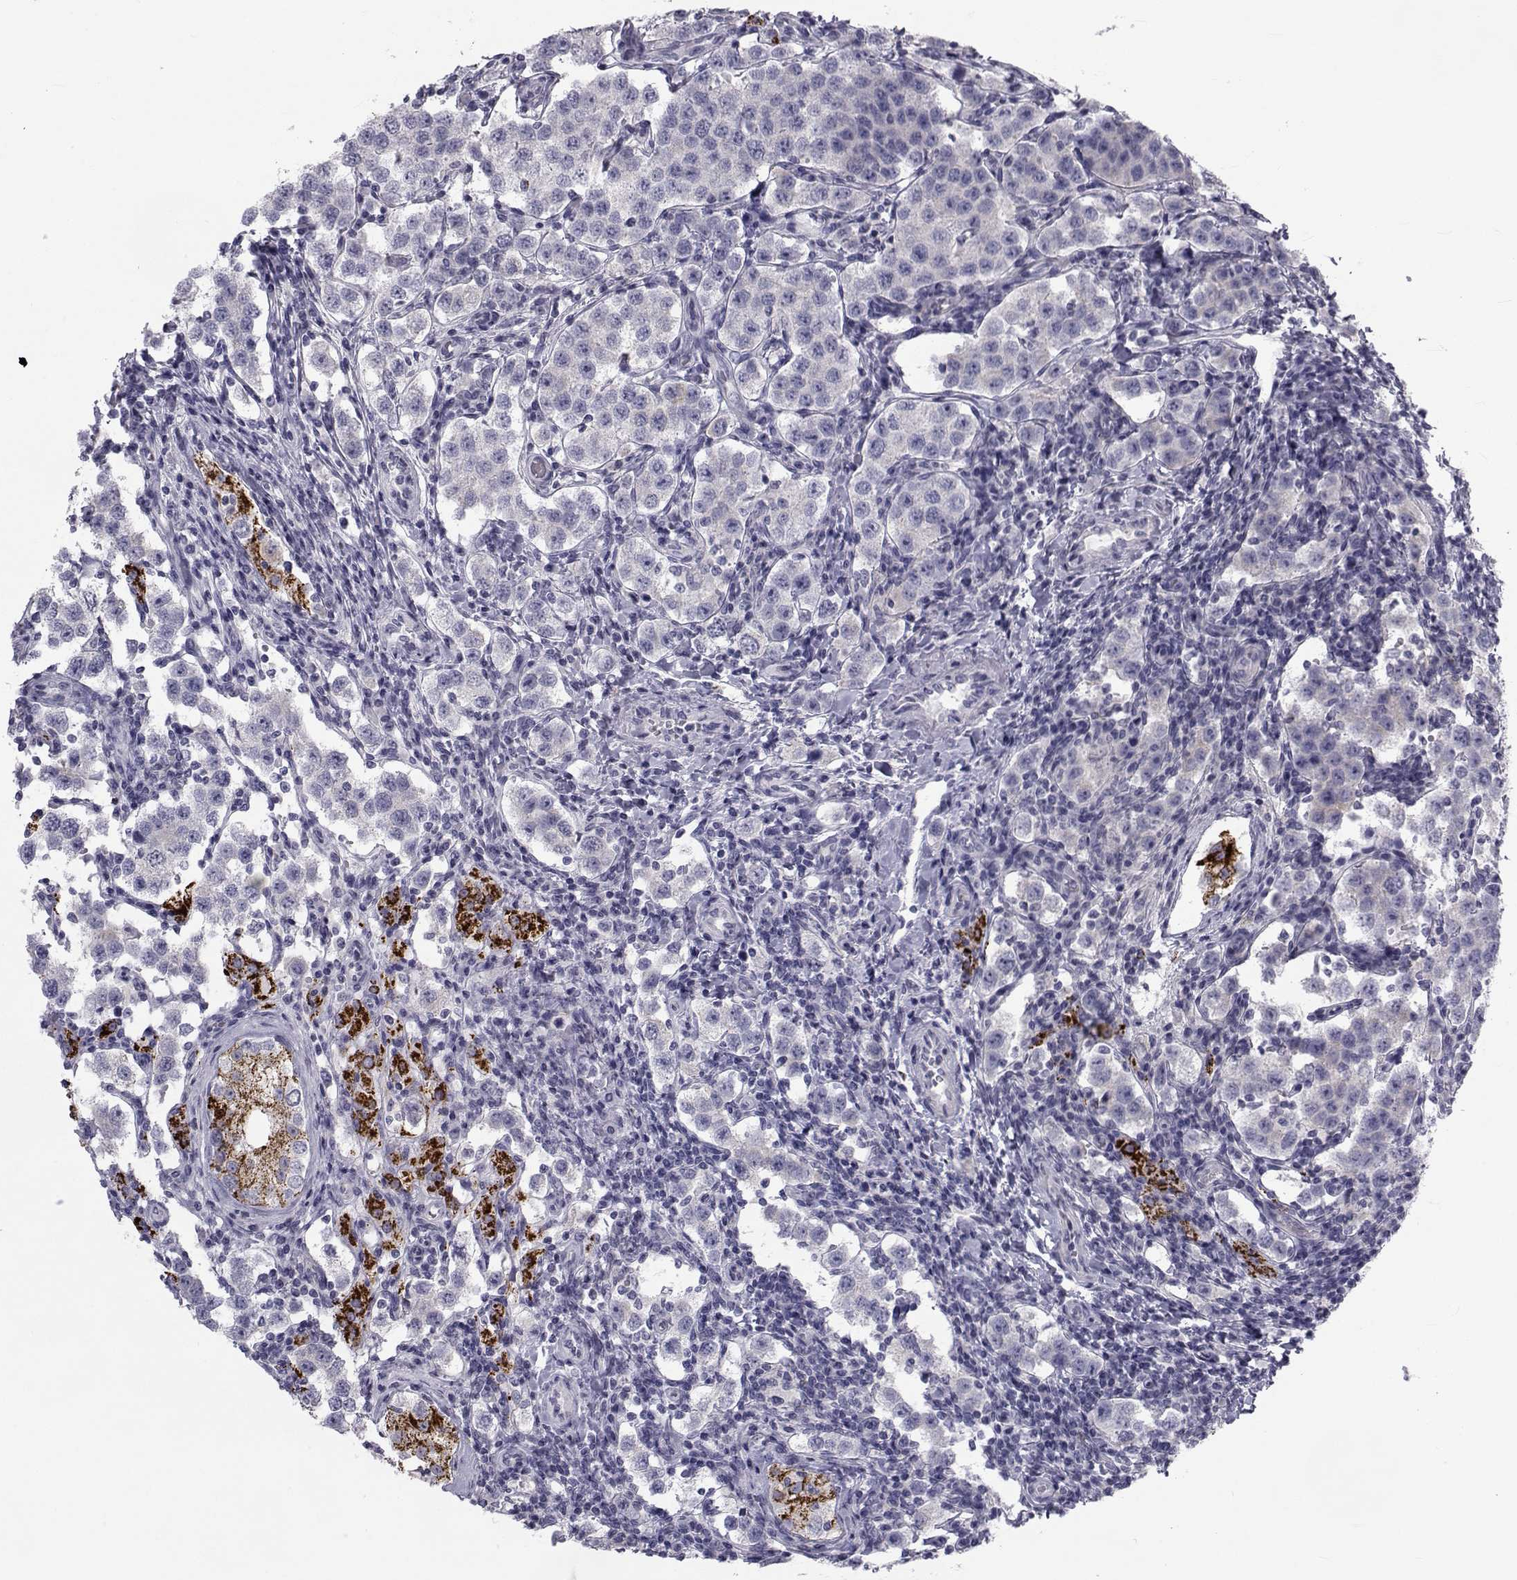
{"staining": {"intensity": "negative", "quantity": "none", "location": "none"}, "tissue": "testis cancer", "cell_type": "Tumor cells", "image_type": "cancer", "snomed": [{"axis": "morphology", "description": "Seminoma, NOS"}, {"axis": "topography", "description": "Testis"}], "caption": "Human seminoma (testis) stained for a protein using immunohistochemistry reveals no staining in tumor cells.", "gene": "FDXR", "patient": {"sex": "male", "age": 37}}